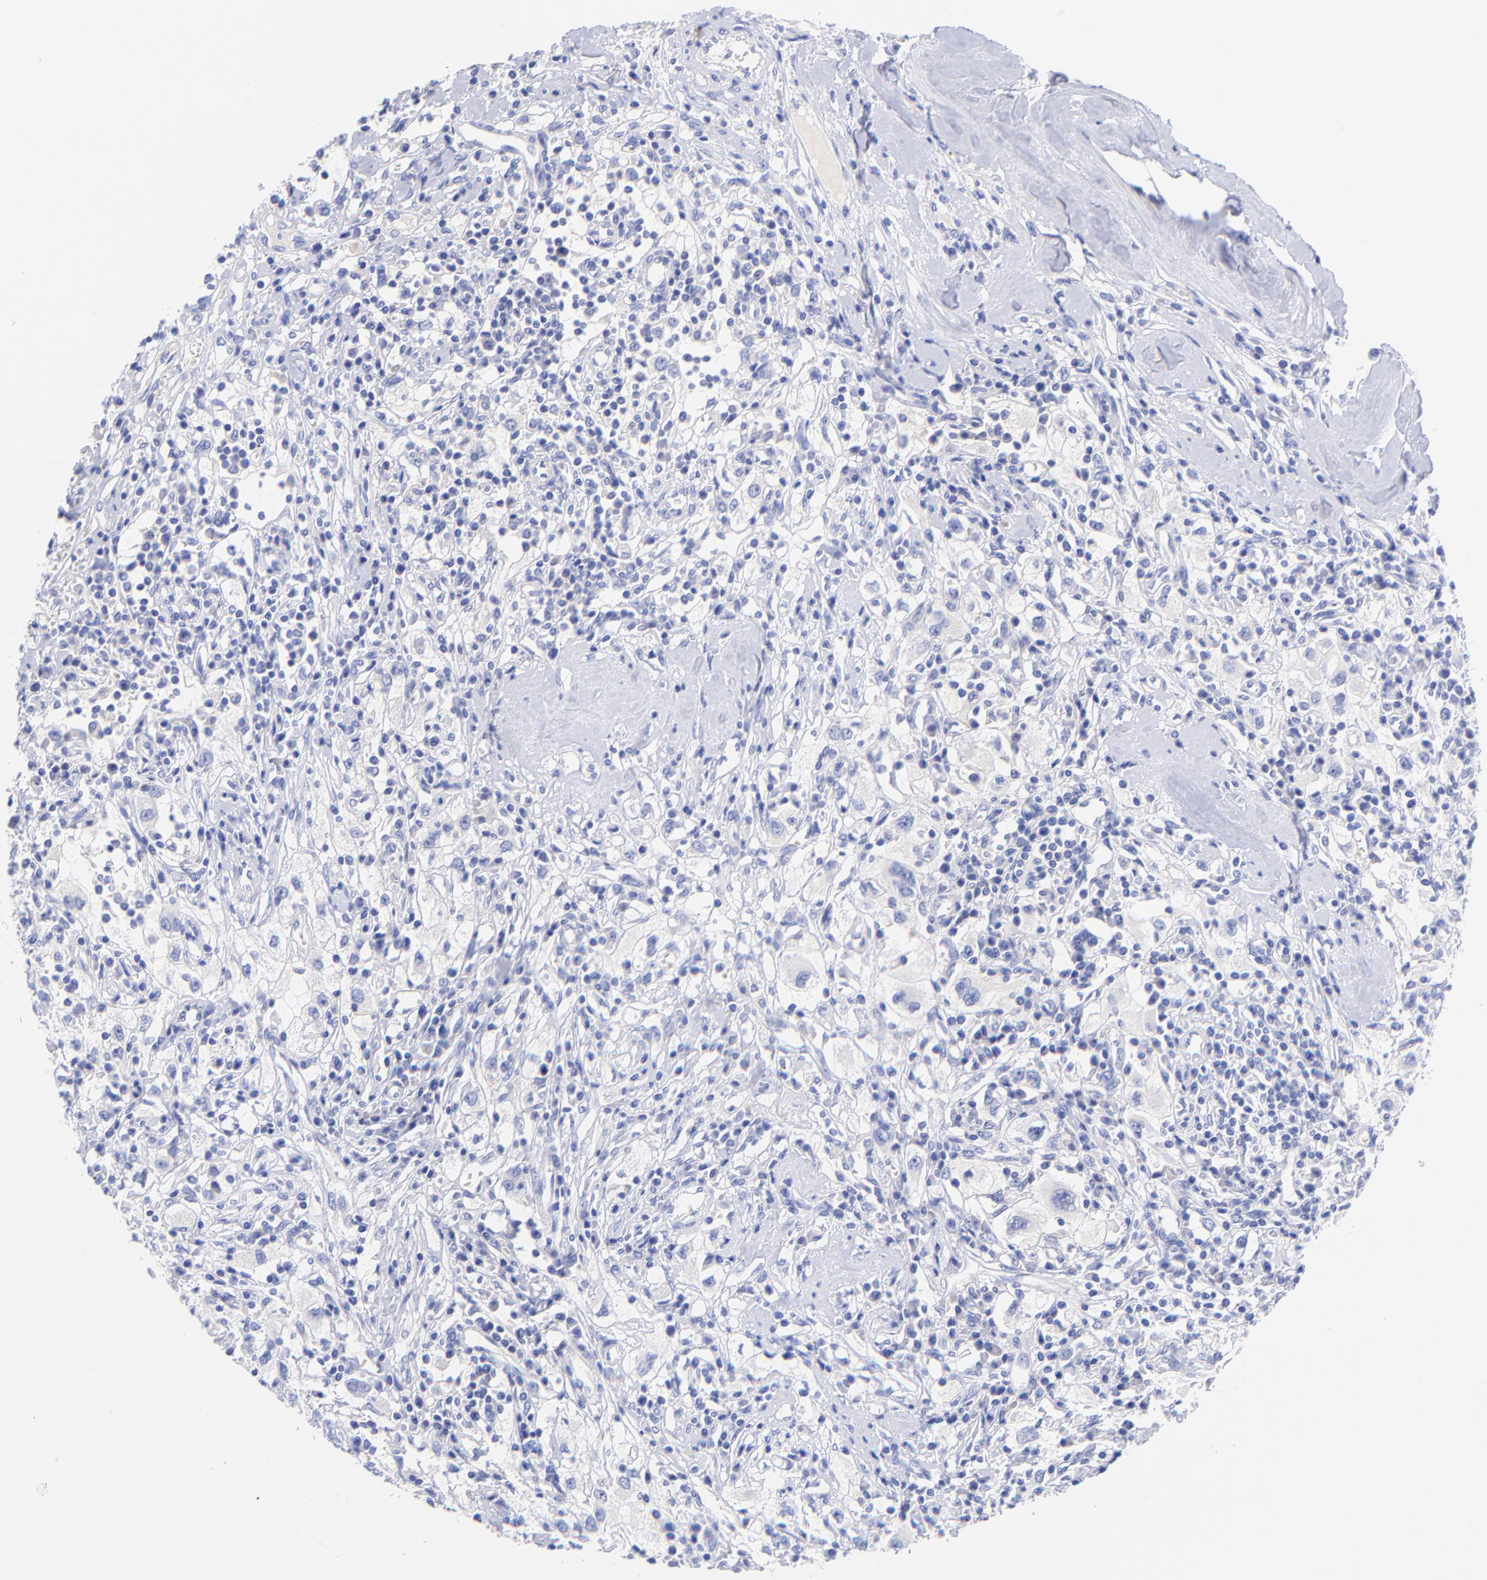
{"staining": {"intensity": "negative", "quantity": "none", "location": "none"}, "tissue": "renal cancer", "cell_type": "Tumor cells", "image_type": "cancer", "snomed": [{"axis": "morphology", "description": "Adenocarcinoma, NOS"}, {"axis": "topography", "description": "Kidney"}], "caption": "High magnification brightfield microscopy of renal cancer (adenocarcinoma) stained with DAB (brown) and counterstained with hematoxylin (blue): tumor cells show no significant expression.", "gene": "GPHN", "patient": {"sex": "male", "age": 82}}